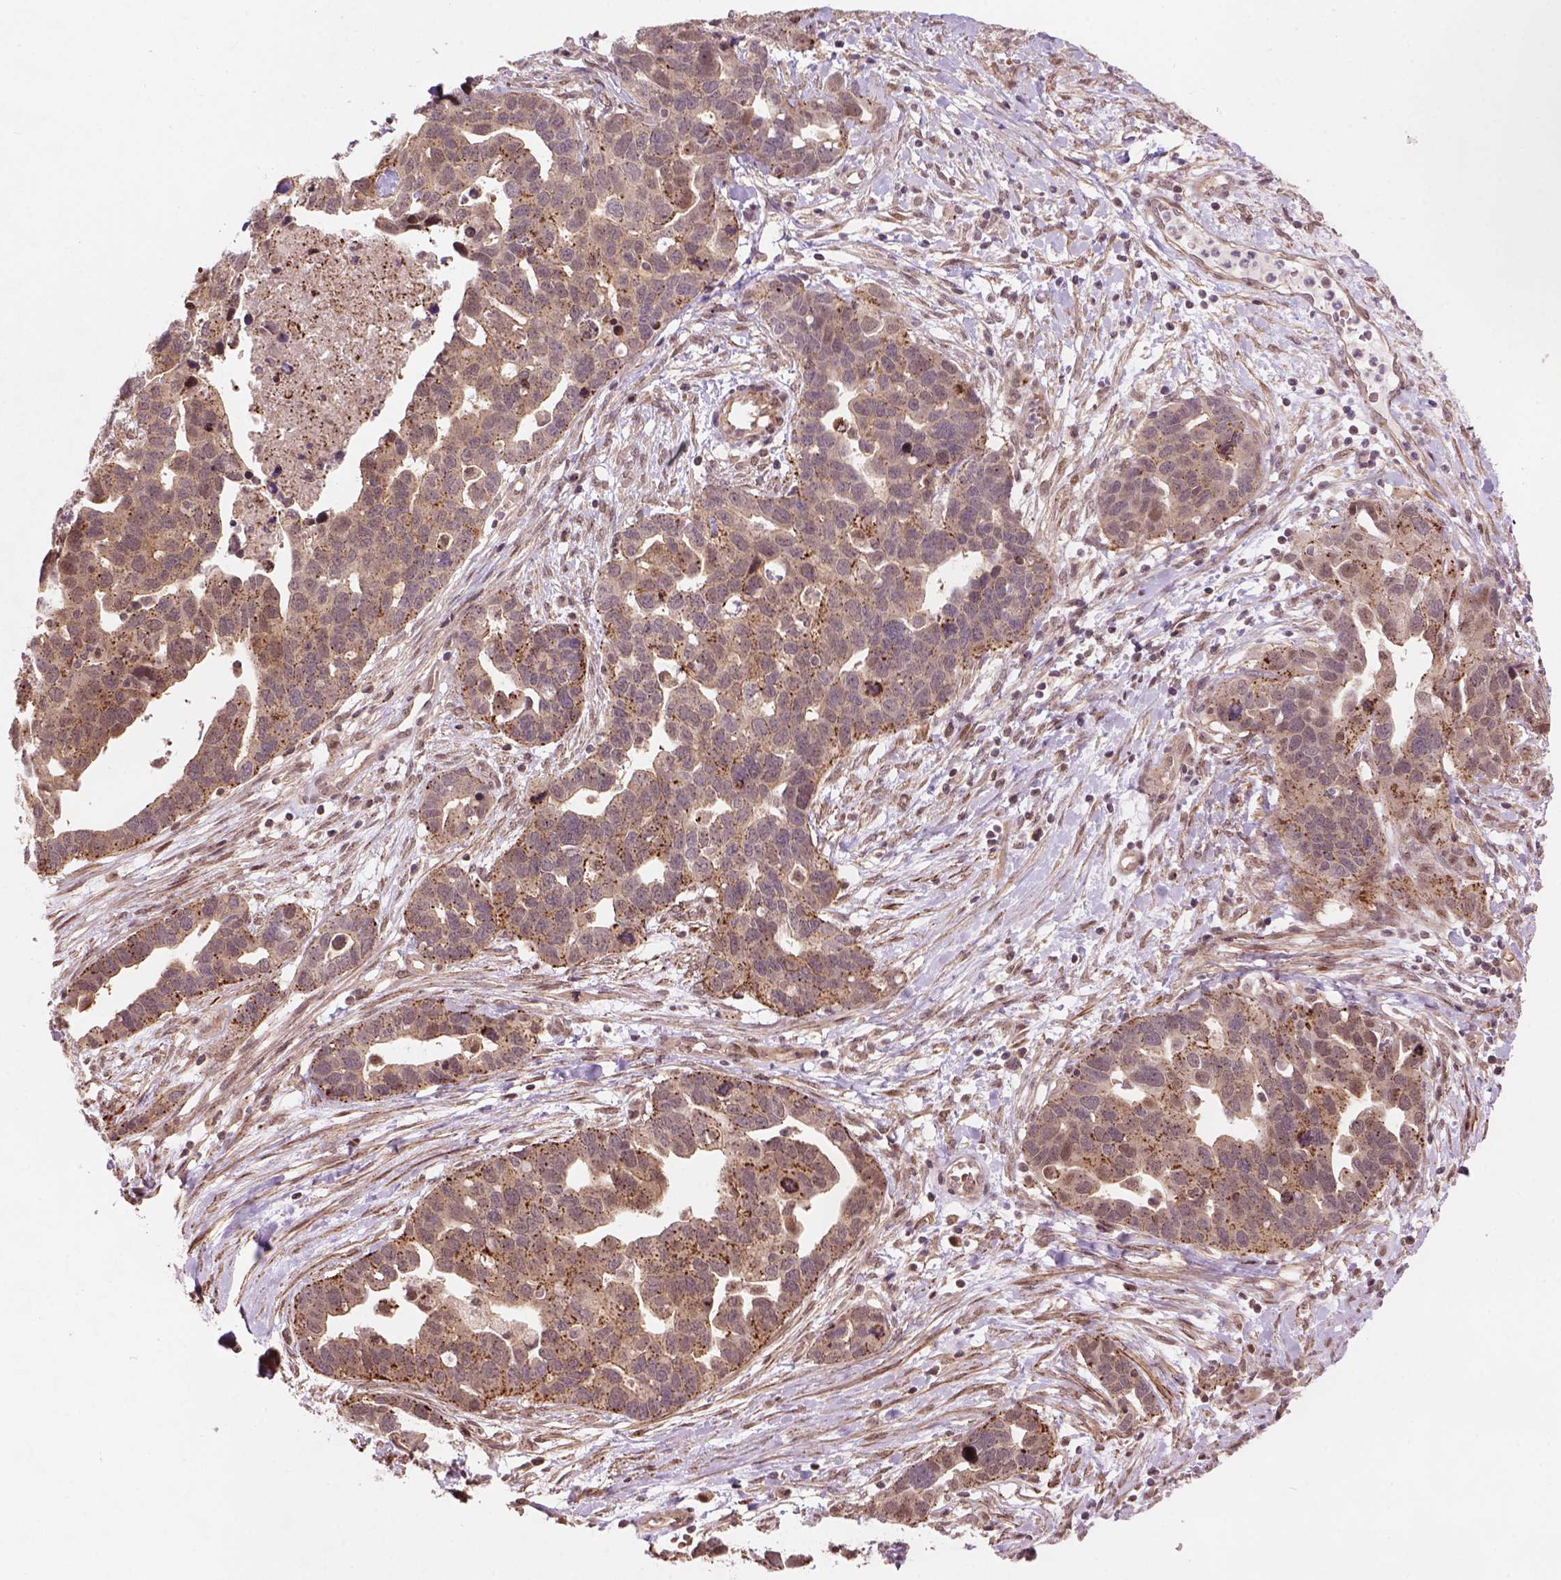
{"staining": {"intensity": "weak", "quantity": ">75%", "location": "cytoplasmic/membranous,nuclear"}, "tissue": "ovarian cancer", "cell_type": "Tumor cells", "image_type": "cancer", "snomed": [{"axis": "morphology", "description": "Cystadenocarcinoma, serous, NOS"}, {"axis": "topography", "description": "Ovary"}], "caption": "High-magnification brightfield microscopy of serous cystadenocarcinoma (ovarian) stained with DAB (3,3'-diaminobenzidine) (brown) and counterstained with hematoxylin (blue). tumor cells exhibit weak cytoplasmic/membranous and nuclear positivity is identified in approximately>75% of cells. Using DAB (brown) and hematoxylin (blue) stains, captured at high magnification using brightfield microscopy.", "gene": "PSMD11", "patient": {"sex": "female", "age": 54}}